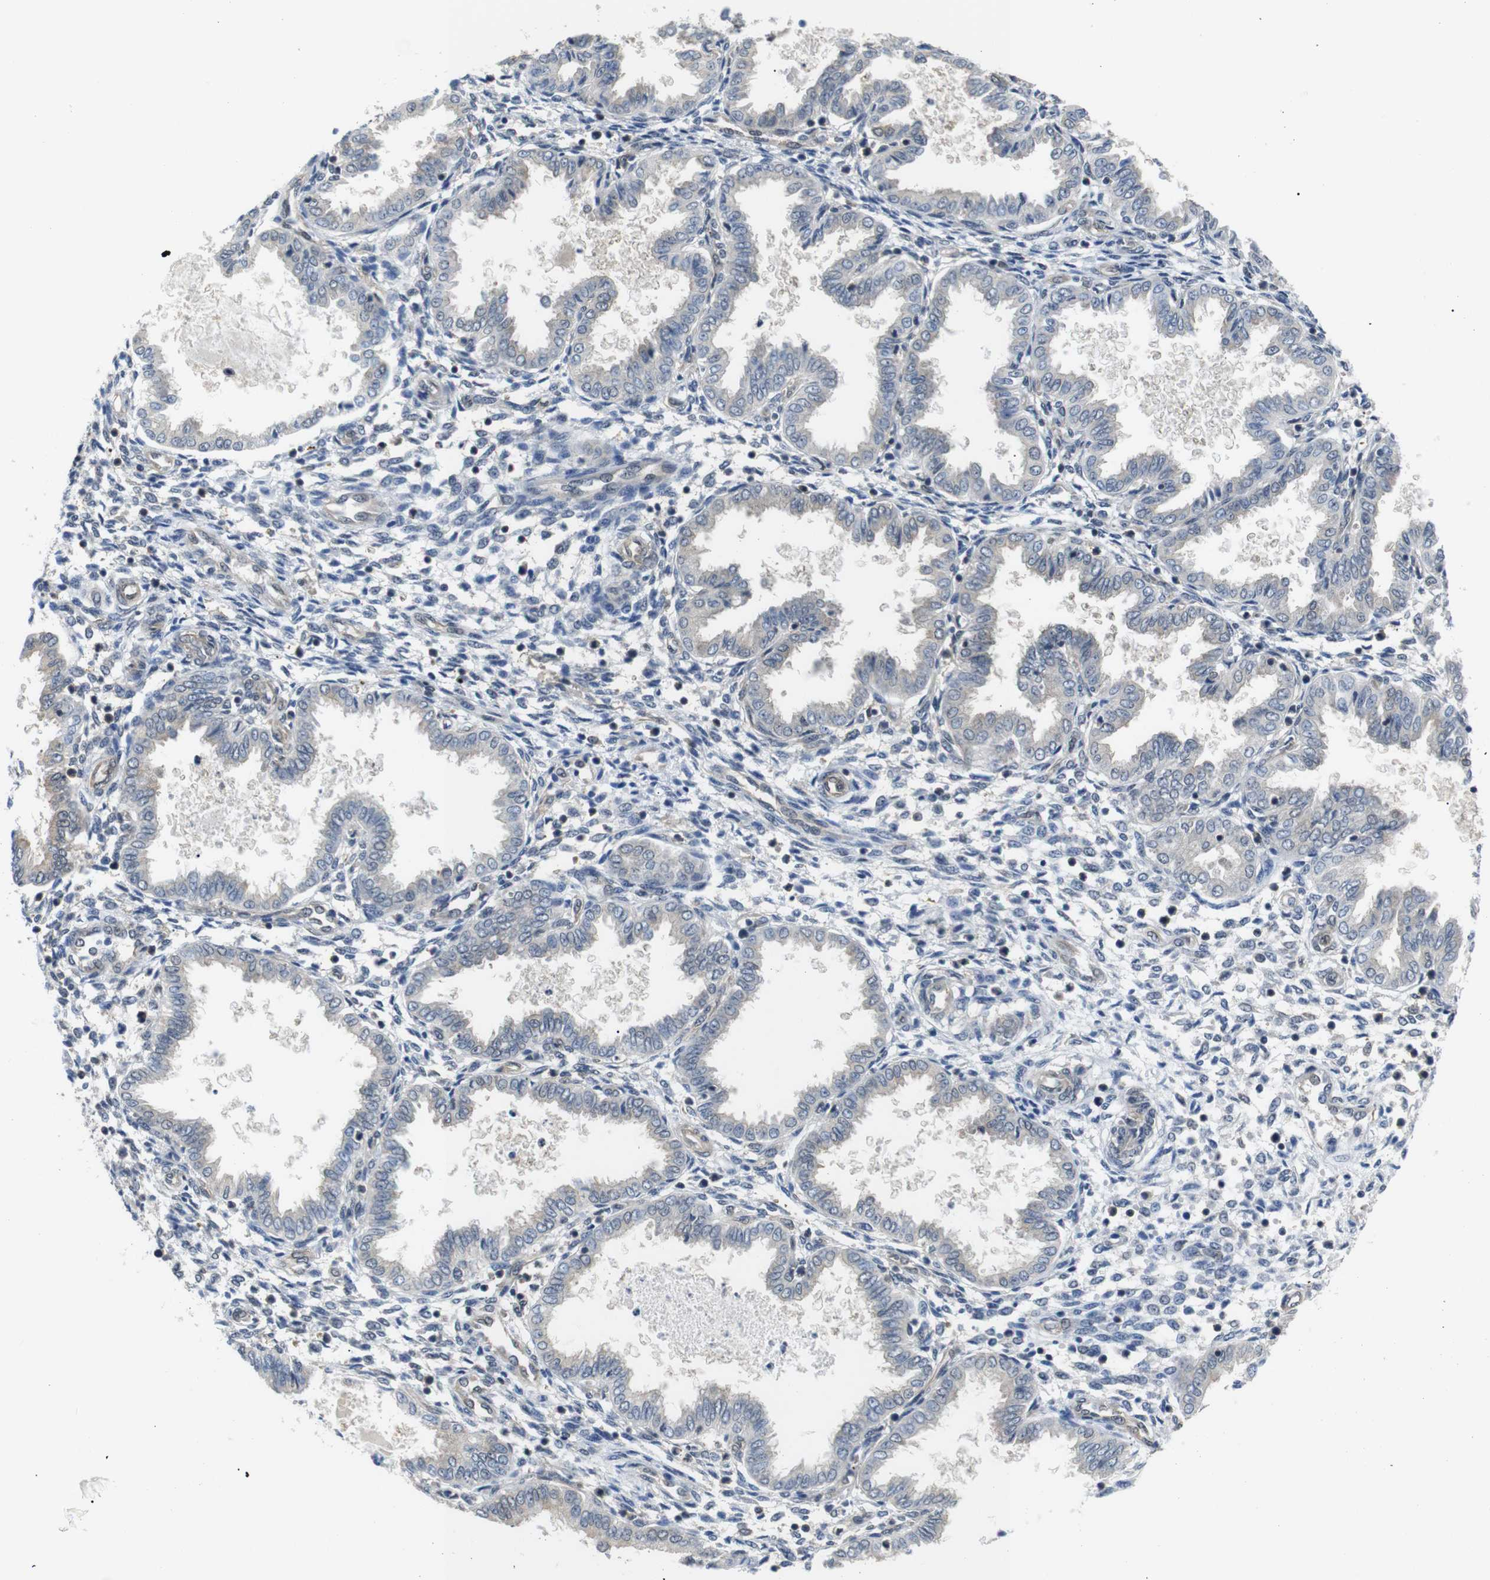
{"staining": {"intensity": "weak", "quantity": "25%-75%", "location": "cytoplasmic/membranous,nuclear"}, "tissue": "endometrium", "cell_type": "Cells in endometrial stroma", "image_type": "normal", "snomed": [{"axis": "morphology", "description": "Normal tissue, NOS"}, {"axis": "topography", "description": "Endometrium"}], "caption": "Endometrium stained for a protein (brown) shows weak cytoplasmic/membranous,nuclear positive positivity in about 25%-75% of cells in endometrial stroma.", "gene": "UBXN1", "patient": {"sex": "female", "age": 33}}